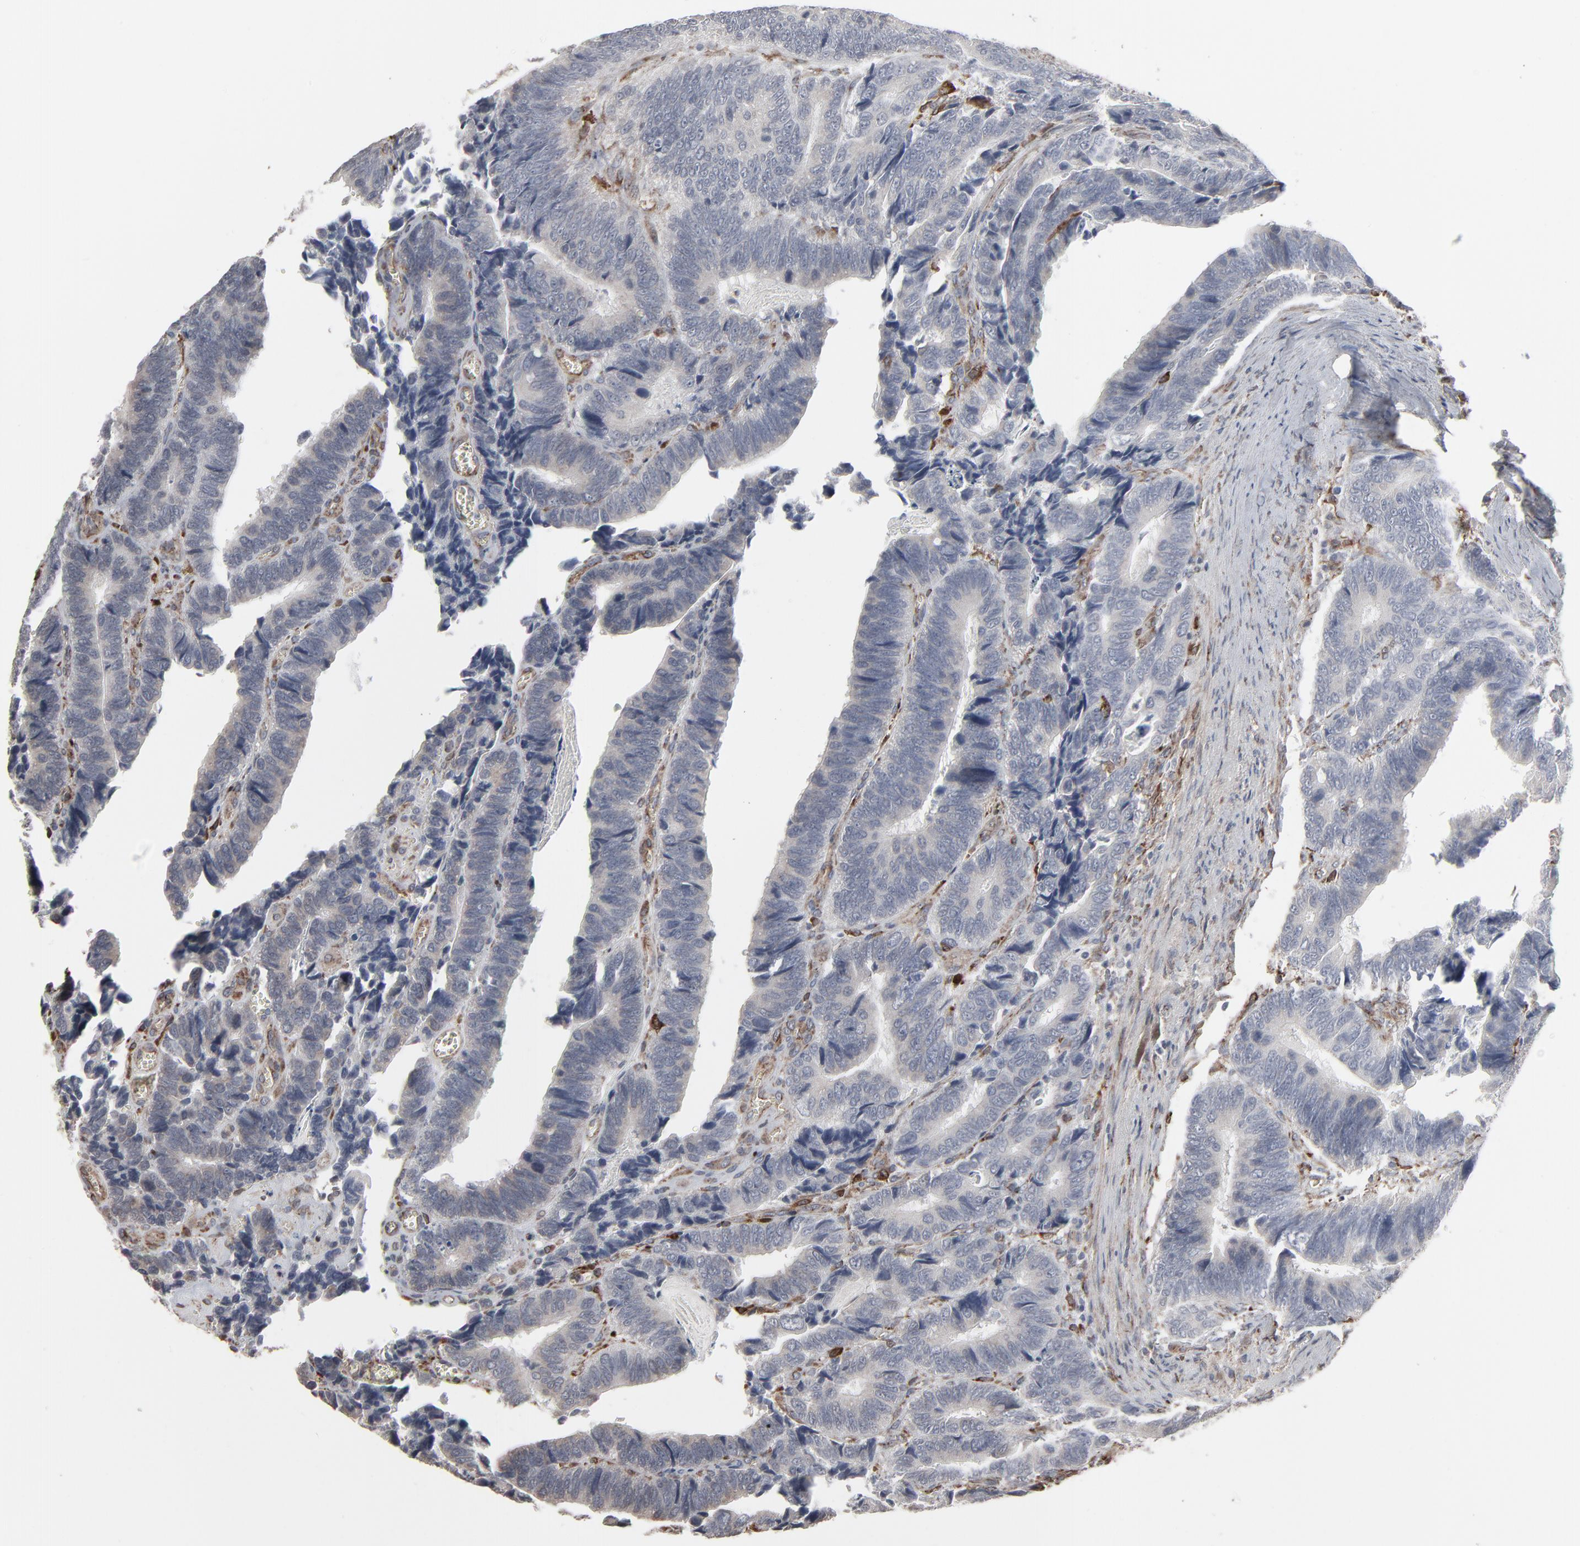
{"staining": {"intensity": "weak", "quantity": "25%-75%", "location": "cytoplasmic/membranous"}, "tissue": "colorectal cancer", "cell_type": "Tumor cells", "image_type": "cancer", "snomed": [{"axis": "morphology", "description": "Adenocarcinoma, NOS"}, {"axis": "topography", "description": "Colon"}], "caption": "An immunohistochemistry (IHC) histopathology image of tumor tissue is shown. Protein staining in brown shows weak cytoplasmic/membranous positivity in adenocarcinoma (colorectal) within tumor cells.", "gene": "CTNND1", "patient": {"sex": "male", "age": 72}}